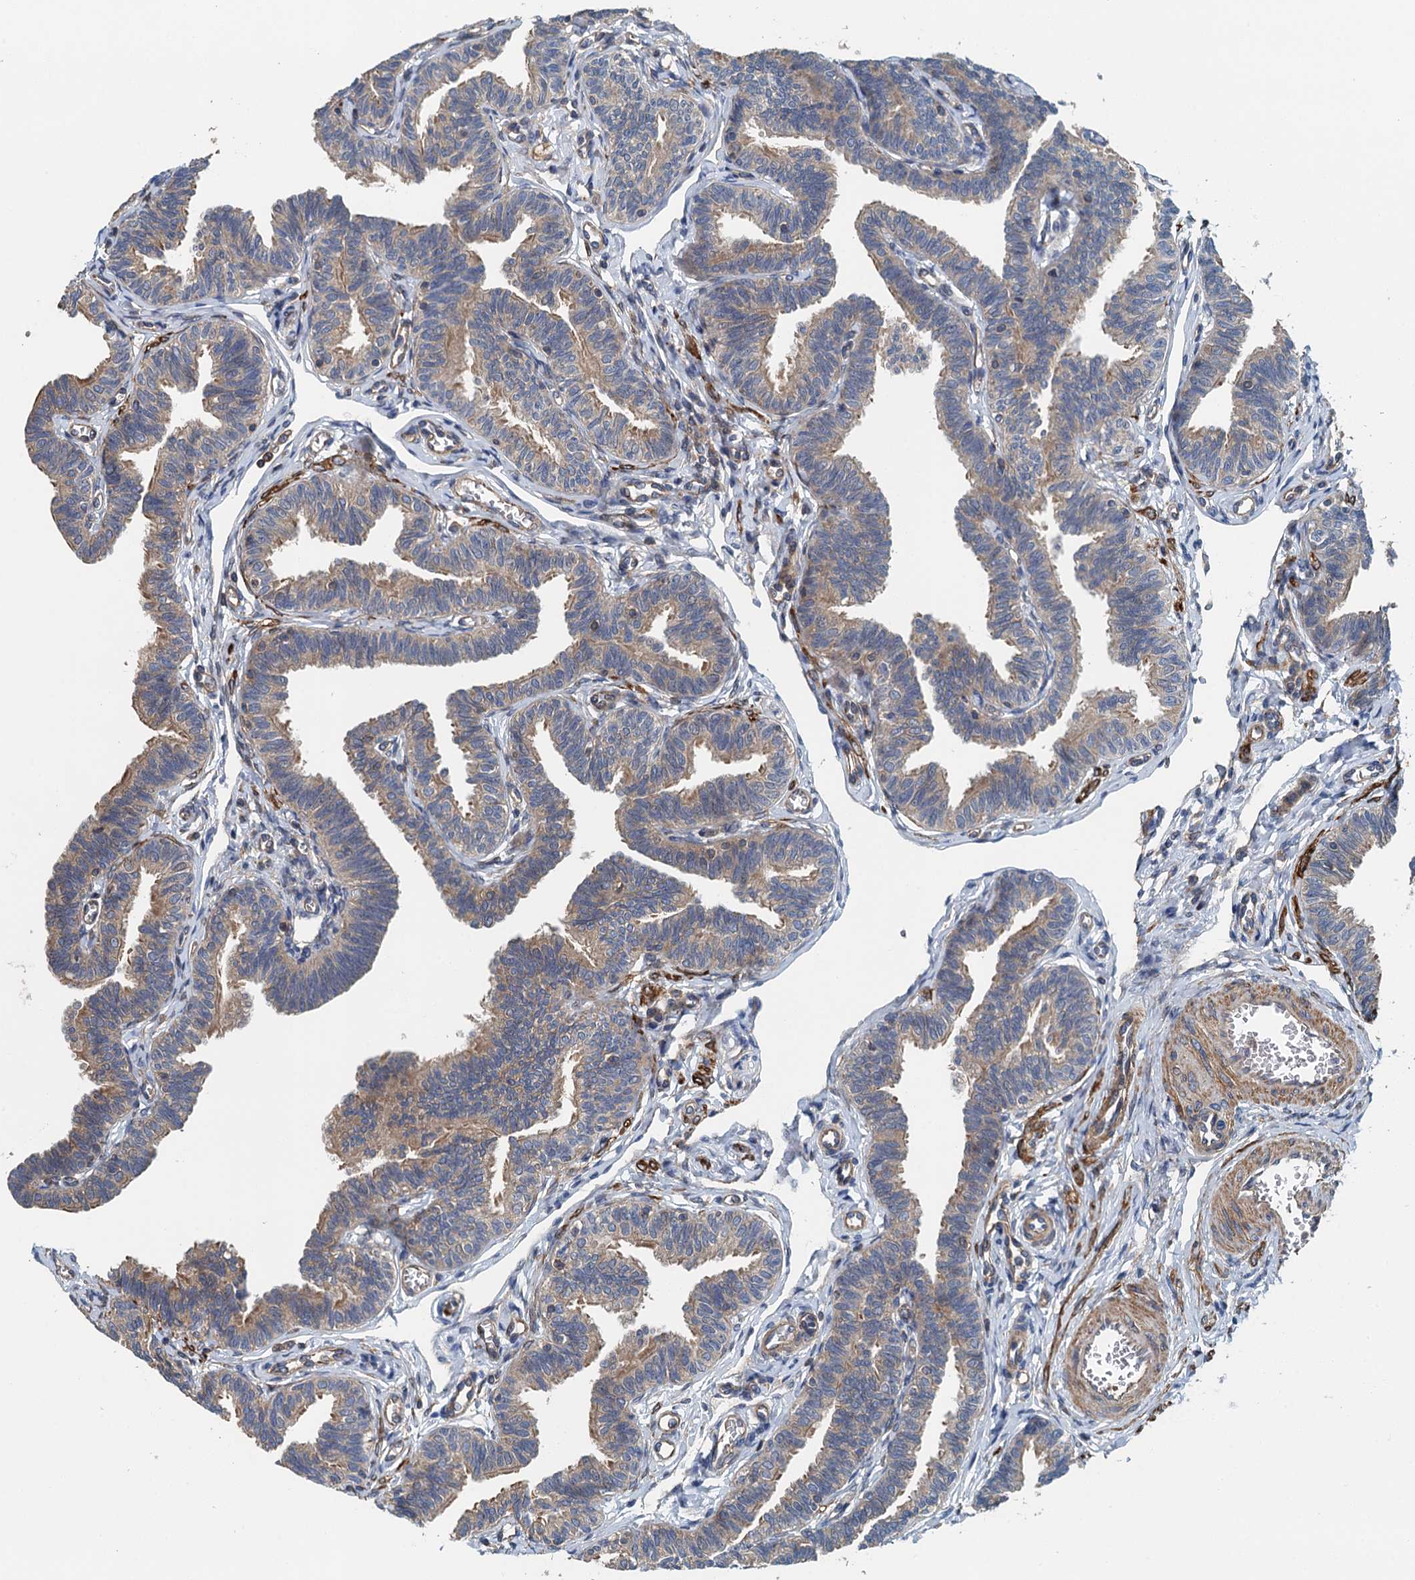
{"staining": {"intensity": "moderate", "quantity": "25%-75%", "location": "cytoplasmic/membranous"}, "tissue": "fallopian tube", "cell_type": "Glandular cells", "image_type": "normal", "snomed": [{"axis": "morphology", "description": "Normal tissue, NOS"}, {"axis": "topography", "description": "Fallopian tube"}, {"axis": "topography", "description": "Ovary"}], "caption": "Benign fallopian tube reveals moderate cytoplasmic/membranous expression in approximately 25%-75% of glandular cells.", "gene": "PPP1R14D", "patient": {"sex": "female", "age": 23}}